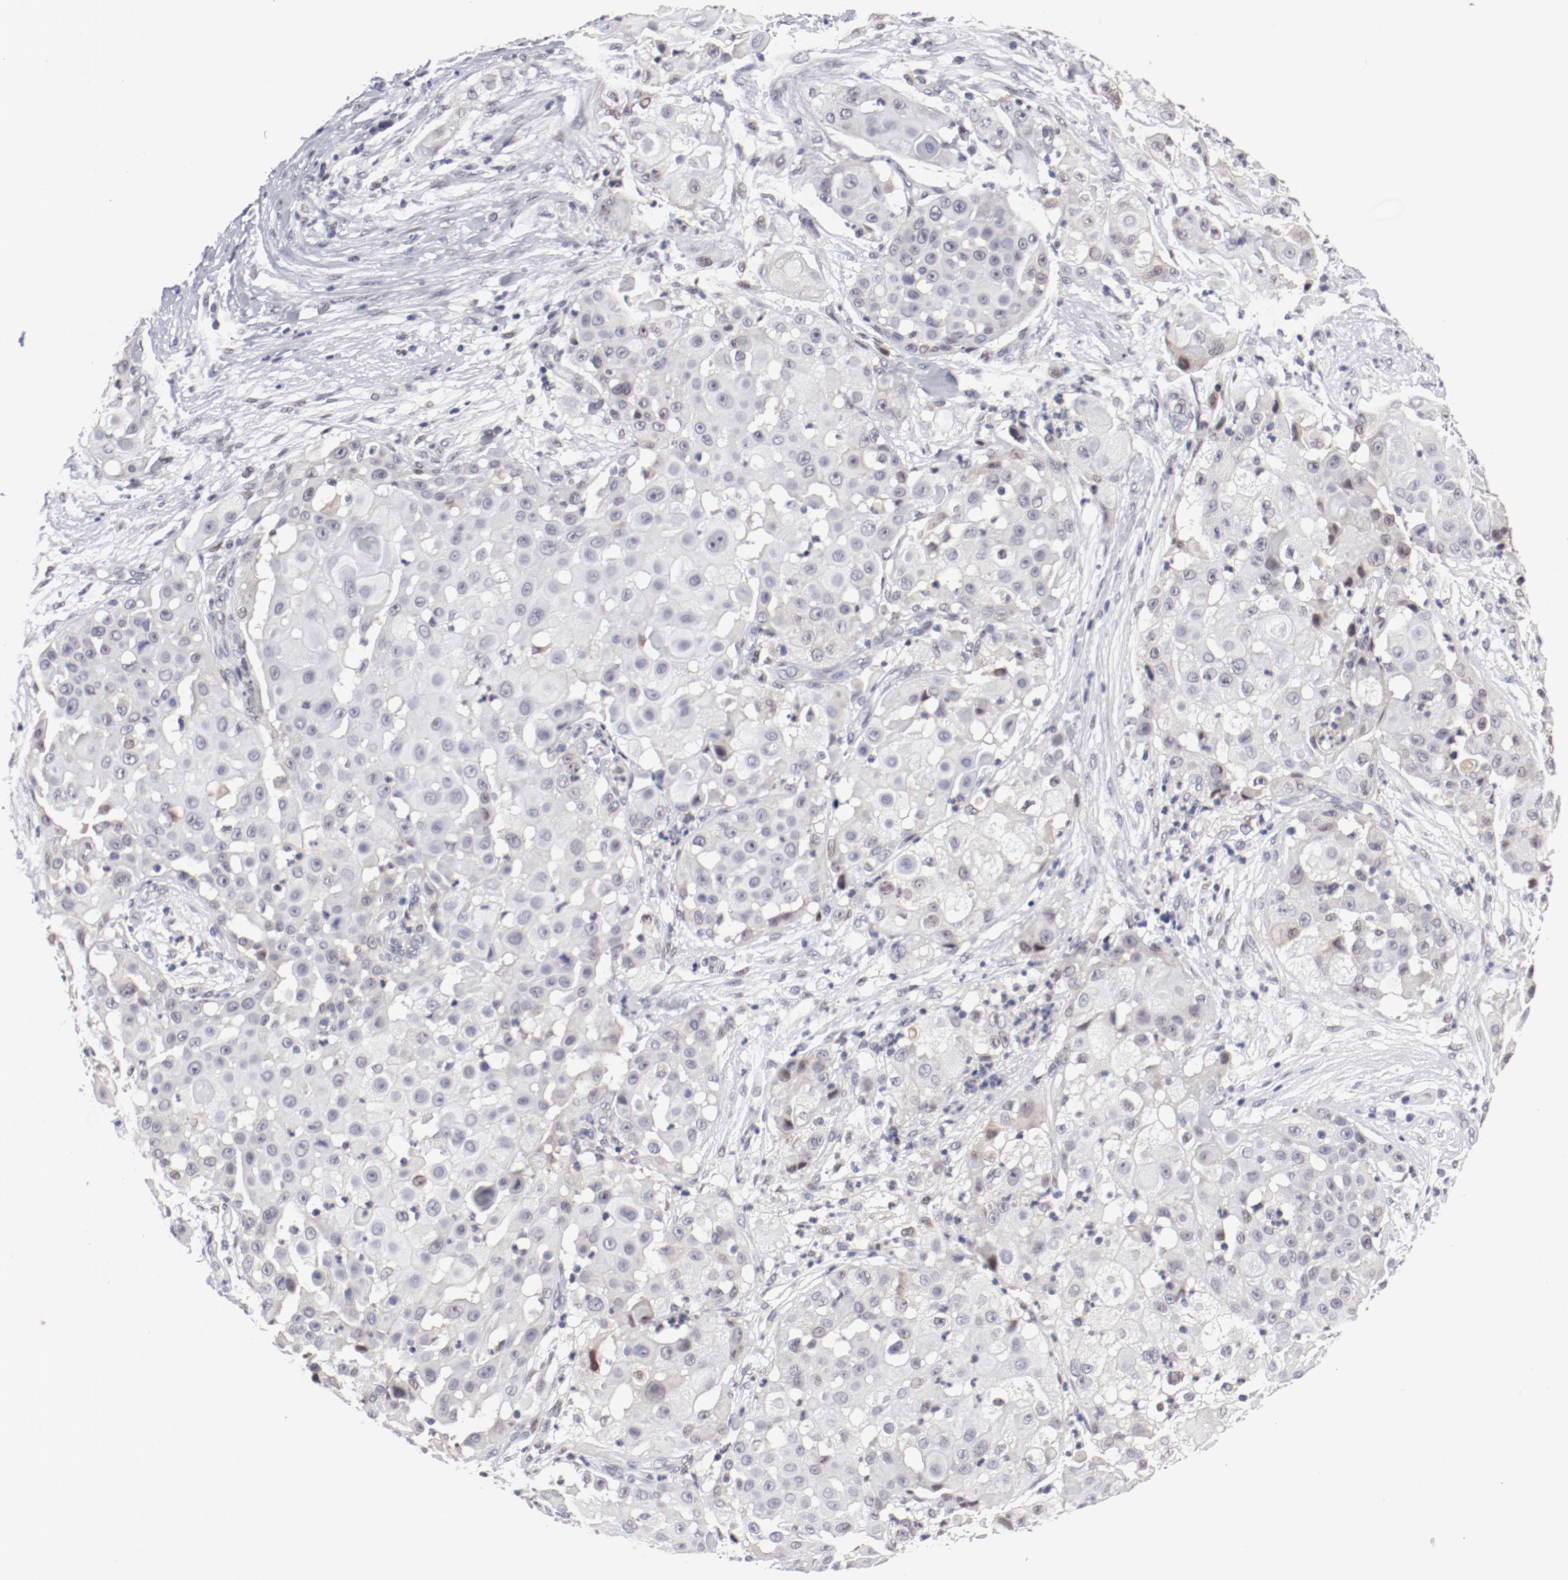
{"staining": {"intensity": "negative", "quantity": "none", "location": "none"}, "tissue": "skin cancer", "cell_type": "Tumor cells", "image_type": "cancer", "snomed": [{"axis": "morphology", "description": "Squamous cell carcinoma, NOS"}, {"axis": "topography", "description": "Skin"}], "caption": "DAB (3,3'-diaminobenzidine) immunohistochemical staining of human squamous cell carcinoma (skin) reveals no significant positivity in tumor cells.", "gene": "FSCB", "patient": {"sex": "female", "age": 57}}